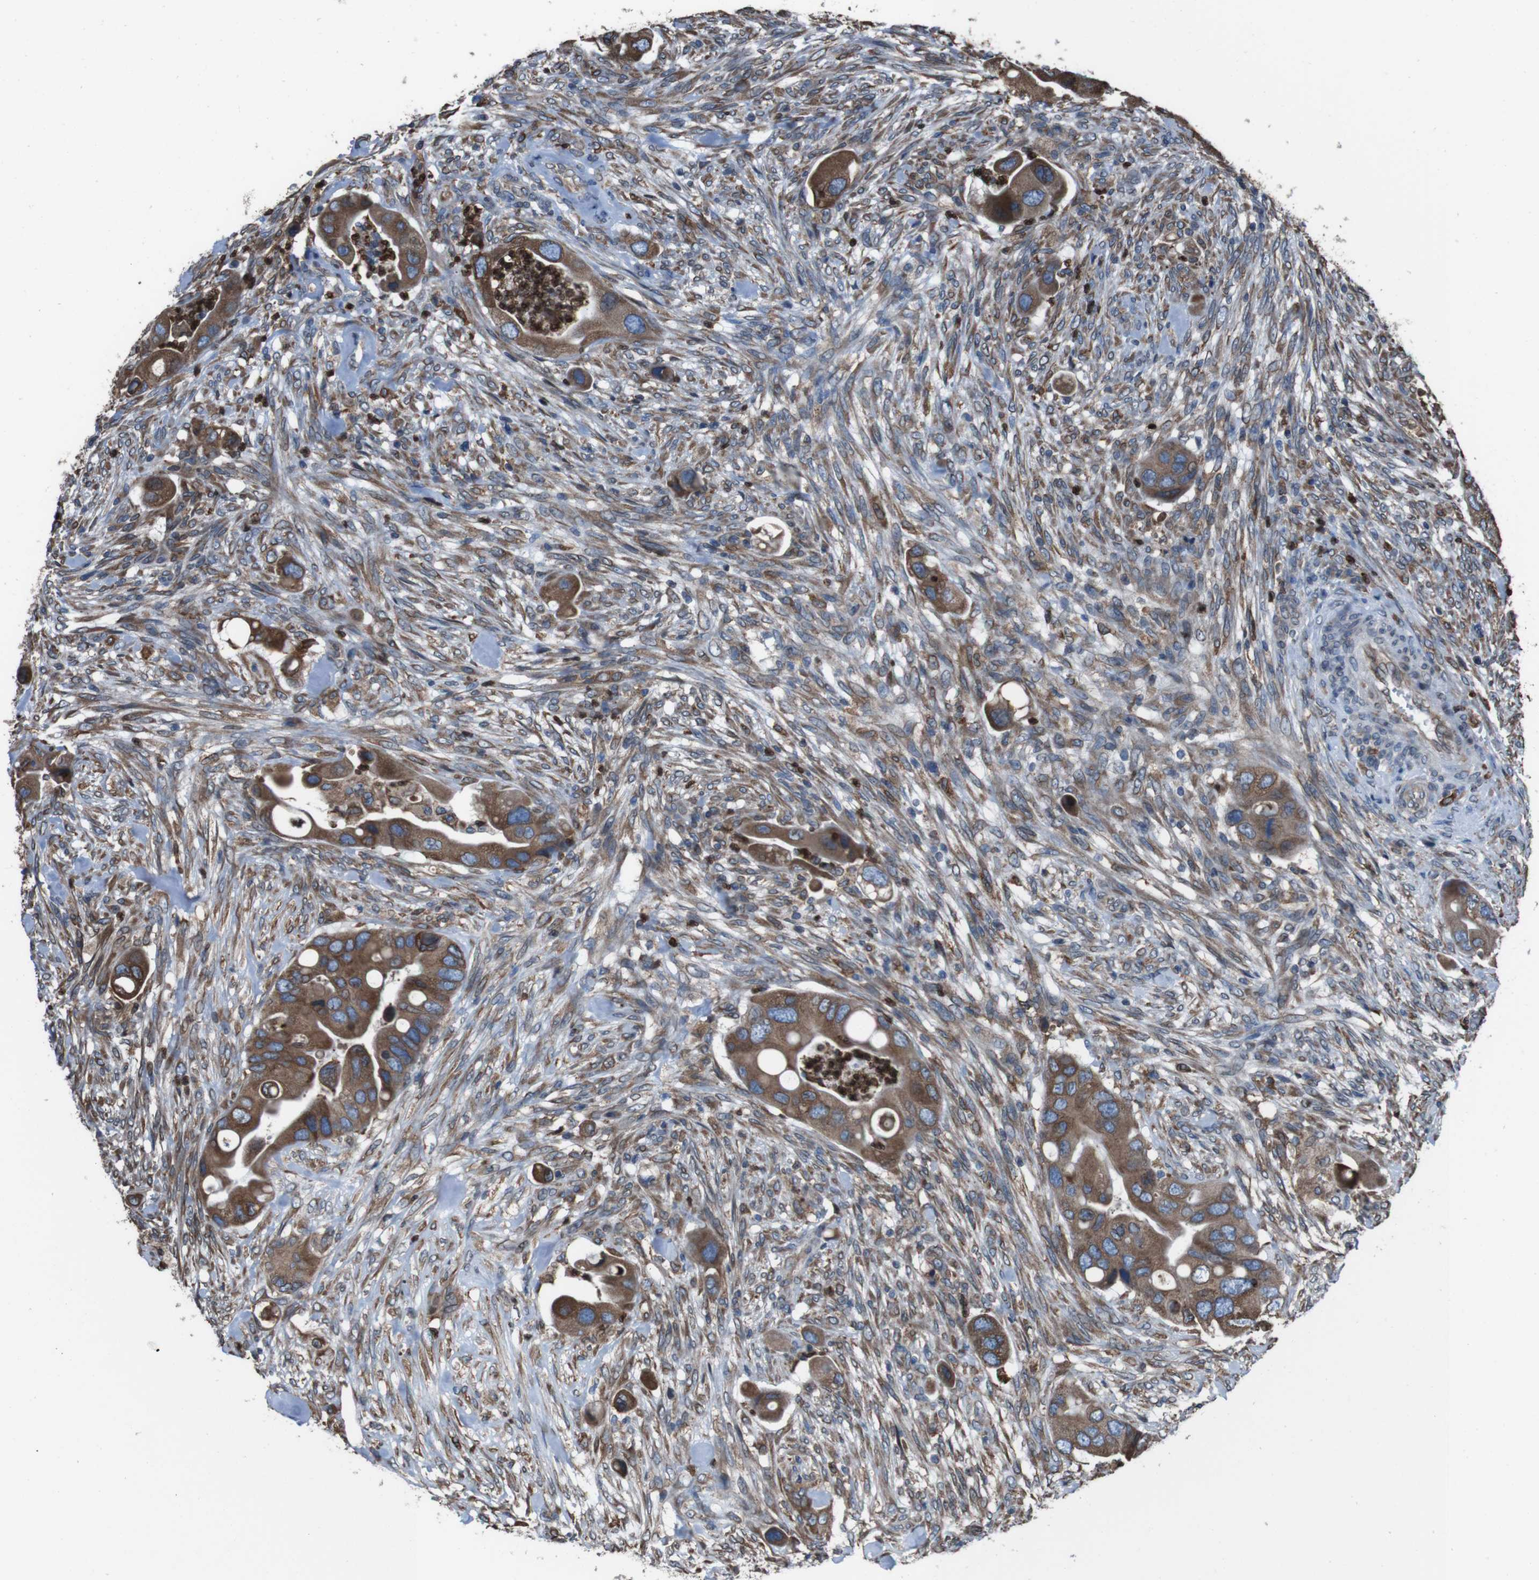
{"staining": {"intensity": "moderate", "quantity": ">75%", "location": "cytoplasmic/membranous"}, "tissue": "colorectal cancer", "cell_type": "Tumor cells", "image_type": "cancer", "snomed": [{"axis": "morphology", "description": "Adenocarcinoma, NOS"}, {"axis": "topography", "description": "Rectum"}], "caption": "Tumor cells reveal medium levels of moderate cytoplasmic/membranous positivity in about >75% of cells in human colorectal adenocarcinoma. Ihc stains the protein of interest in brown and the nuclei are stained blue.", "gene": "APMAP", "patient": {"sex": "female", "age": 57}}